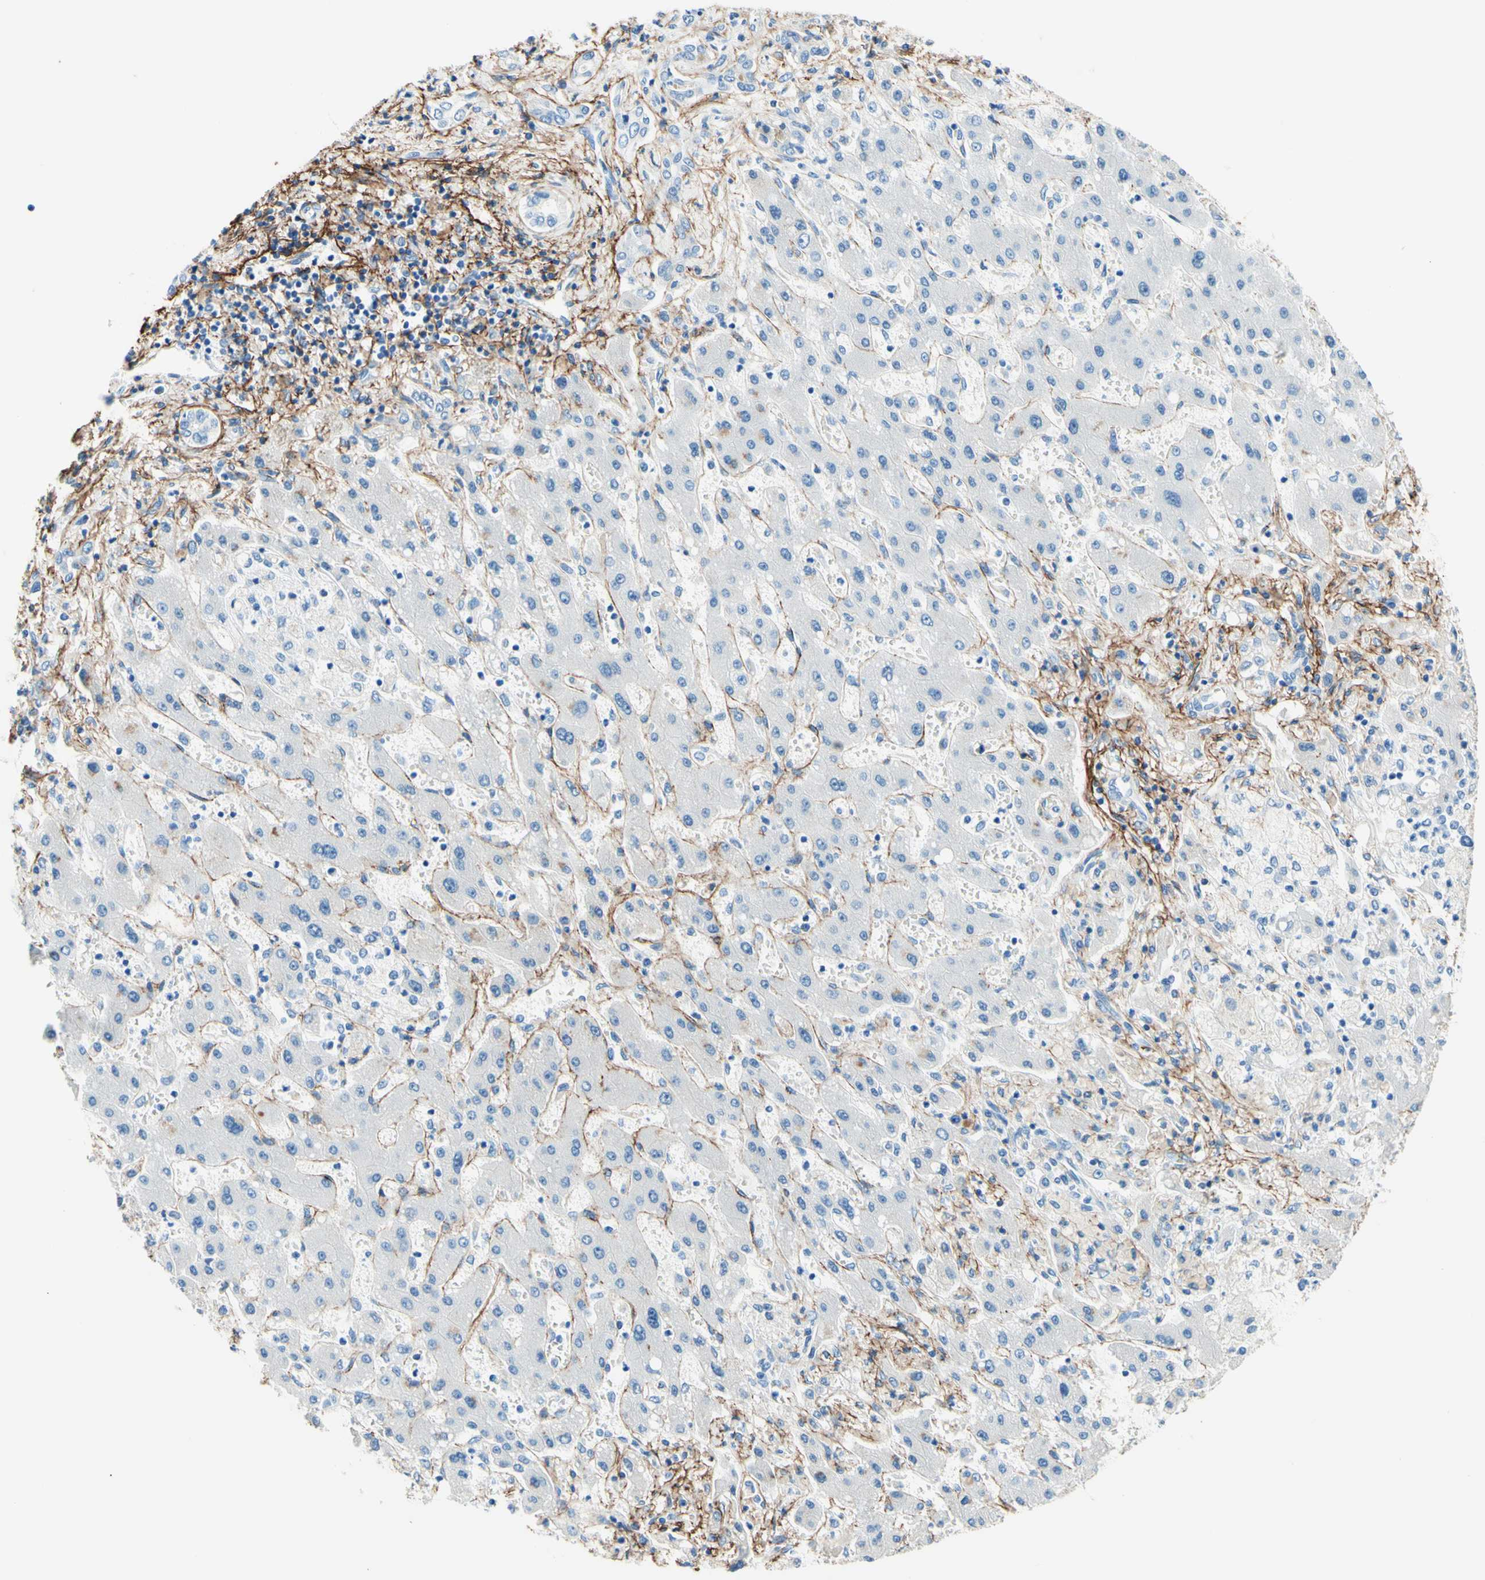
{"staining": {"intensity": "negative", "quantity": "none", "location": "none"}, "tissue": "liver cancer", "cell_type": "Tumor cells", "image_type": "cancer", "snomed": [{"axis": "morphology", "description": "Cholangiocarcinoma"}, {"axis": "topography", "description": "Liver"}], "caption": "Human cholangiocarcinoma (liver) stained for a protein using IHC demonstrates no expression in tumor cells.", "gene": "MFAP5", "patient": {"sex": "male", "age": 50}}